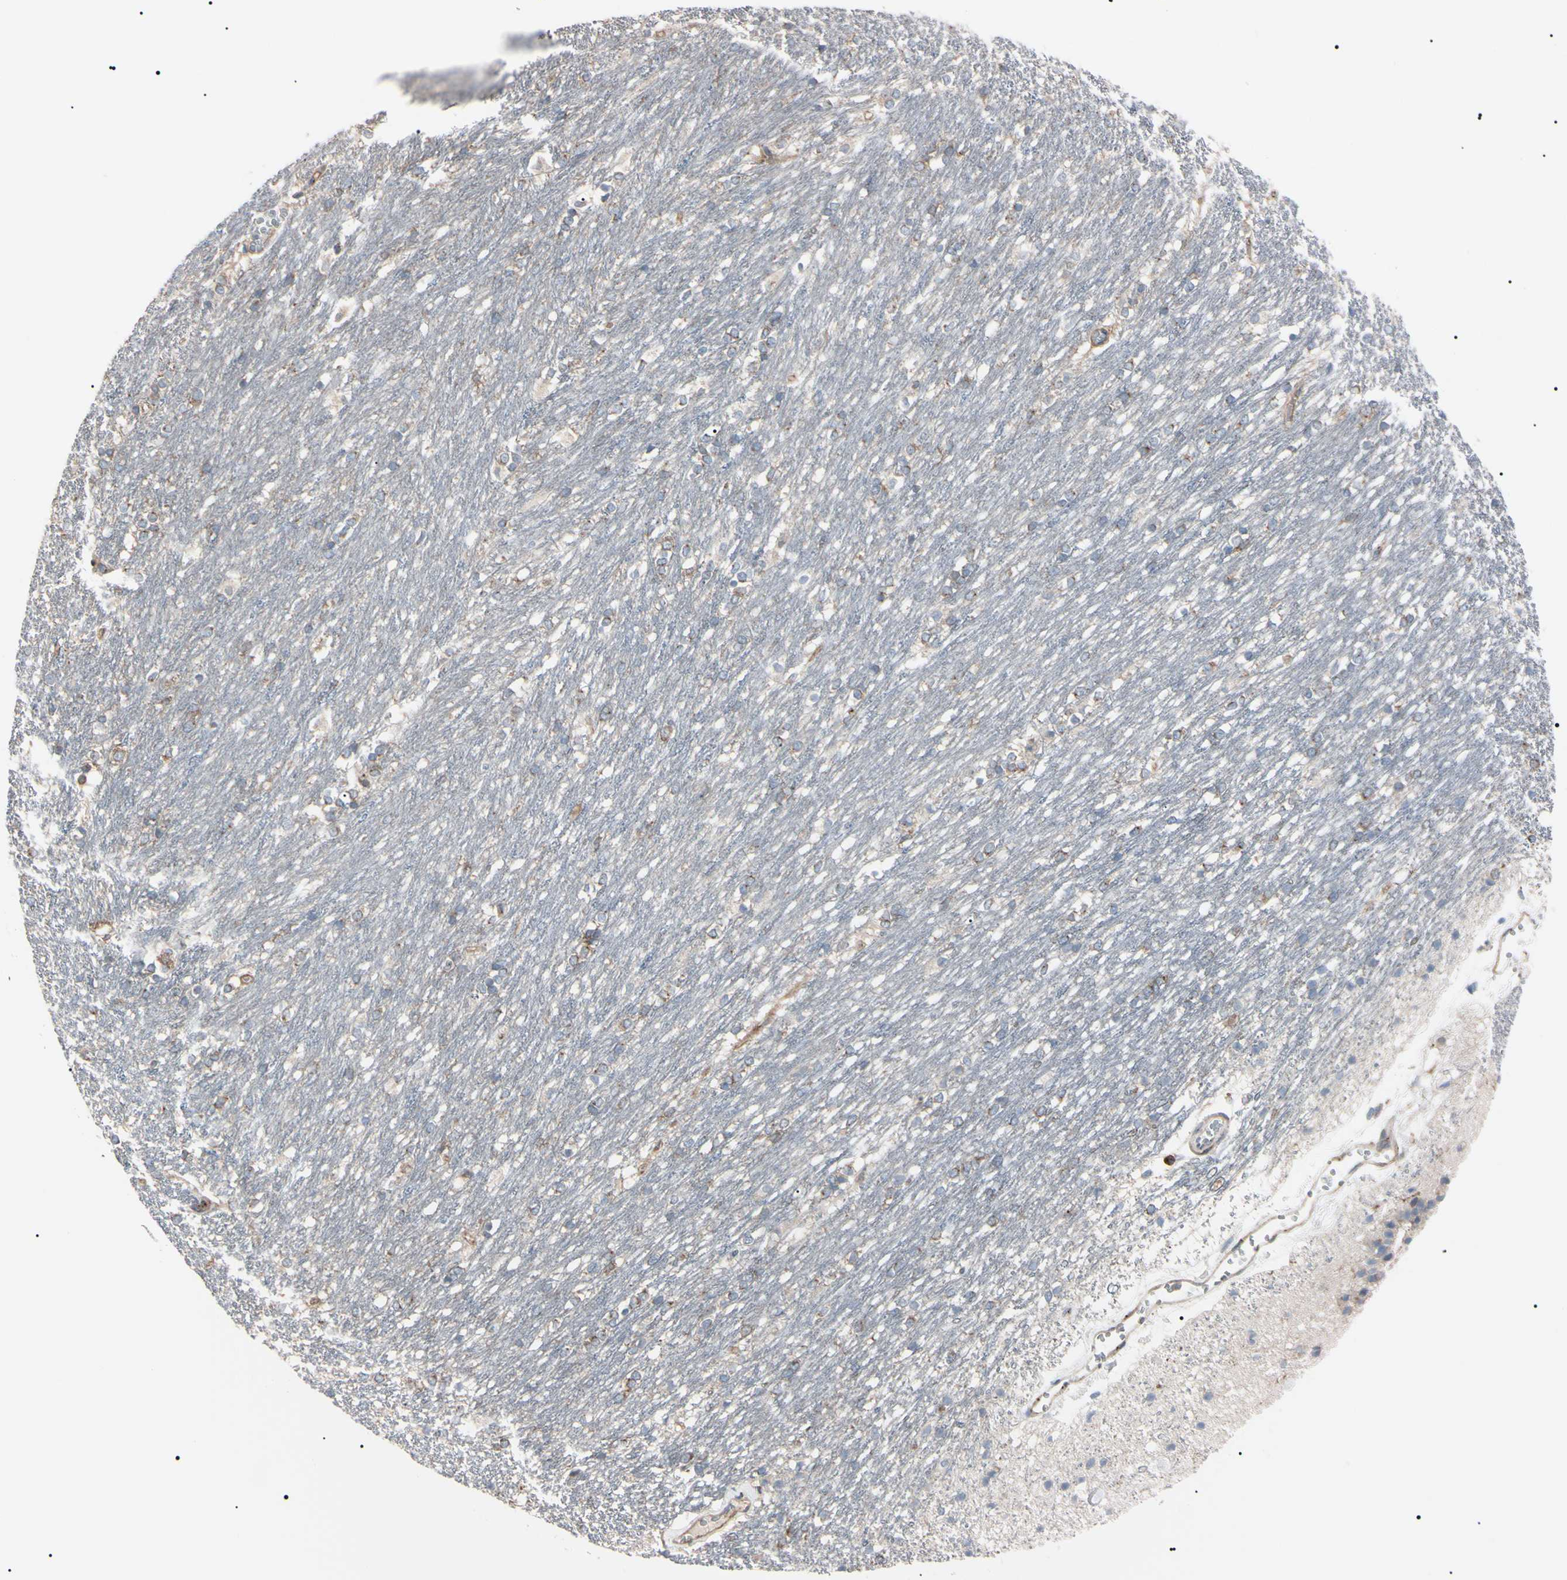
{"staining": {"intensity": "negative", "quantity": "none", "location": "none"}, "tissue": "caudate", "cell_type": "Glial cells", "image_type": "normal", "snomed": [{"axis": "morphology", "description": "Normal tissue, NOS"}, {"axis": "topography", "description": "Lateral ventricle wall"}], "caption": "This is an immunohistochemistry (IHC) photomicrograph of benign human caudate. There is no expression in glial cells.", "gene": "PRKACA", "patient": {"sex": "female", "age": 19}}